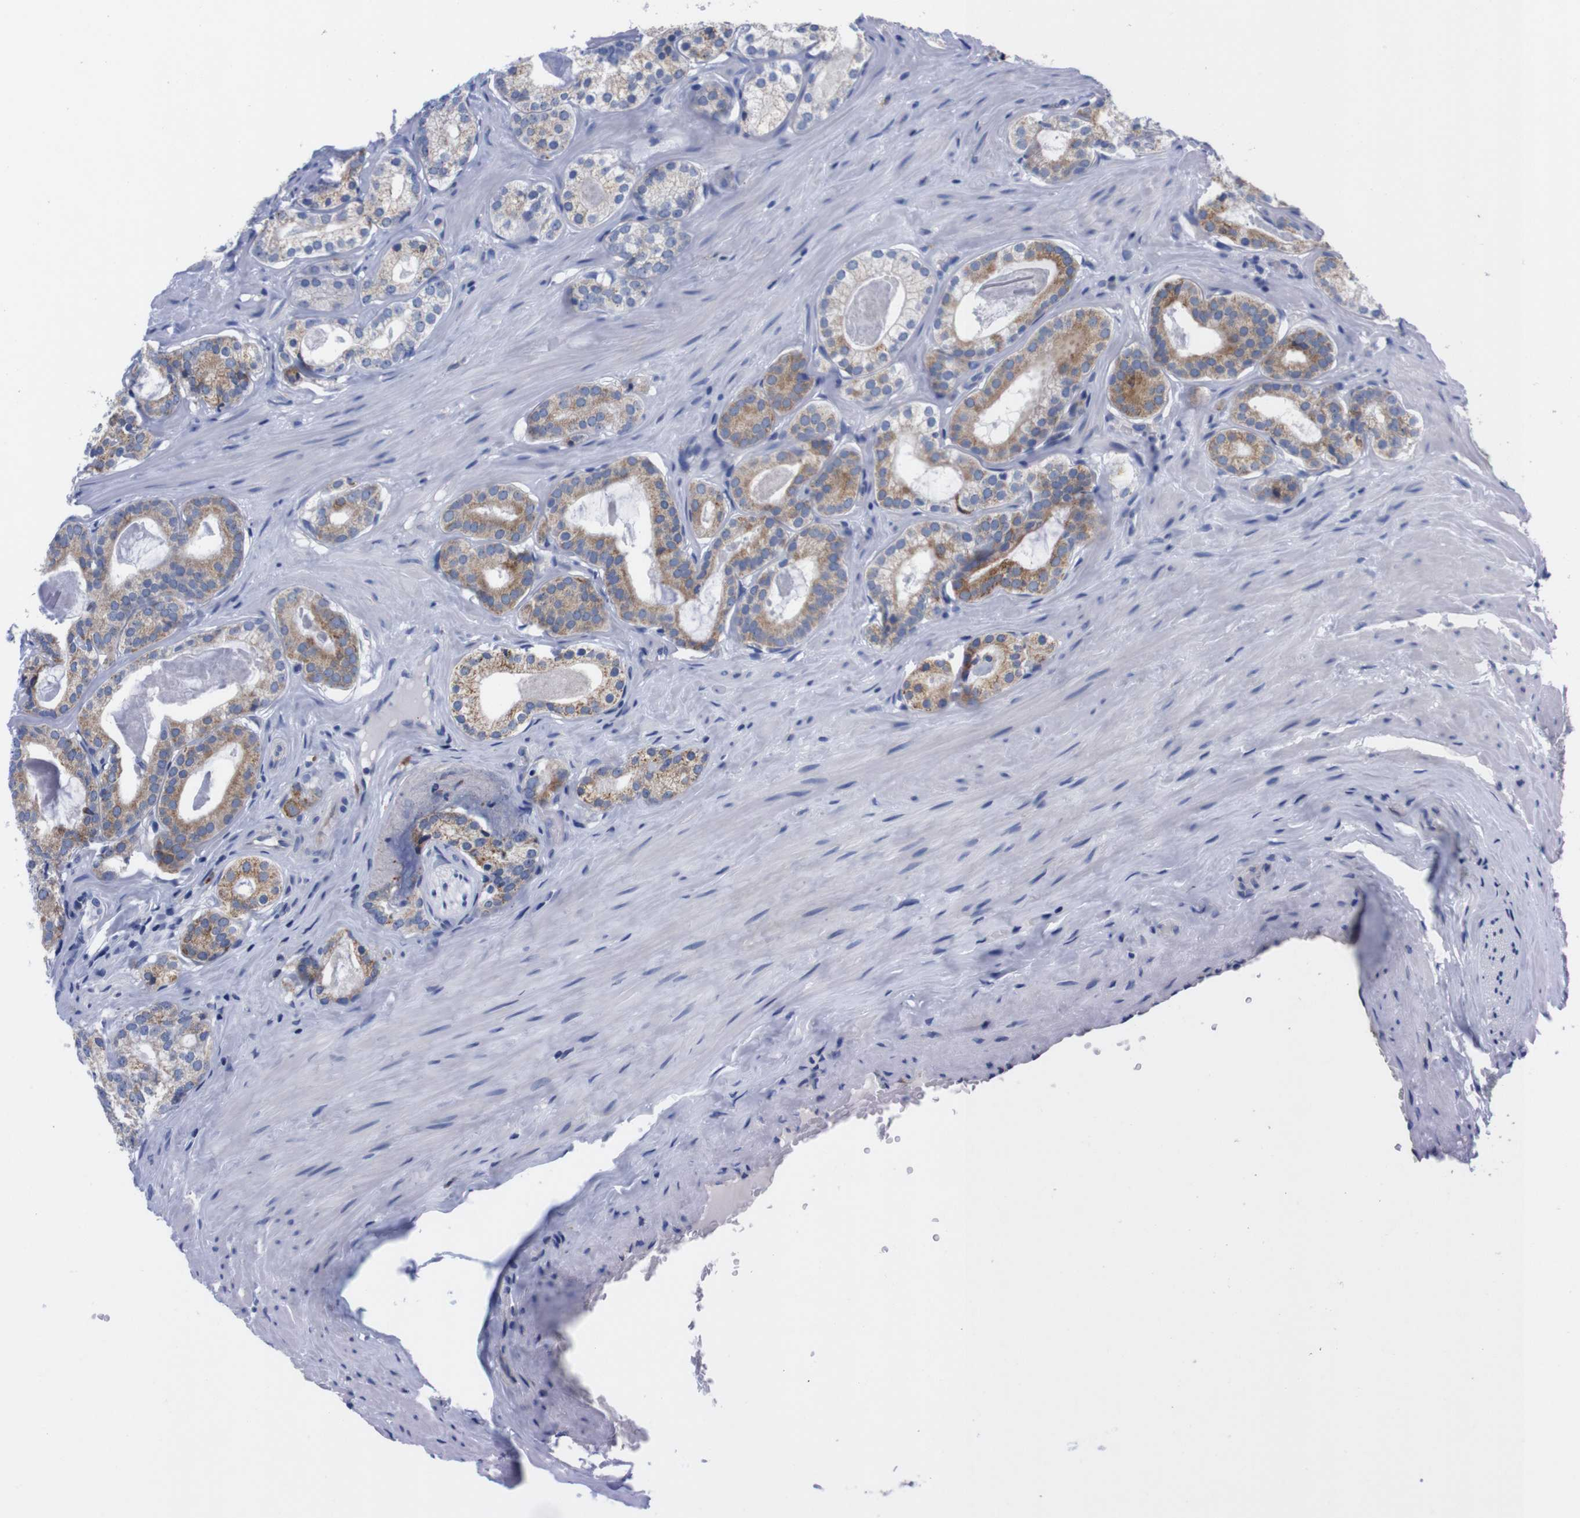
{"staining": {"intensity": "weak", "quantity": "25%-75%", "location": "cytoplasmic/membranous"}, "tissue": "prostate cancer", "cell_type": "Tumor cells", "image_type": "cancer", "snomed": [{"axis": "morphology", "description": "Adenocarcinoma, Low grade"}, {"axis": "topography", "description": "Prostate"}], "caption": "Prostate cancer was stained to show a protein in brown. There is low levels of weak cytoplasmic/membranous positivity in about 25%-75% of tumor cells.", "gene": "NEBL", "patient": {"sex": "male", "age": 59}}